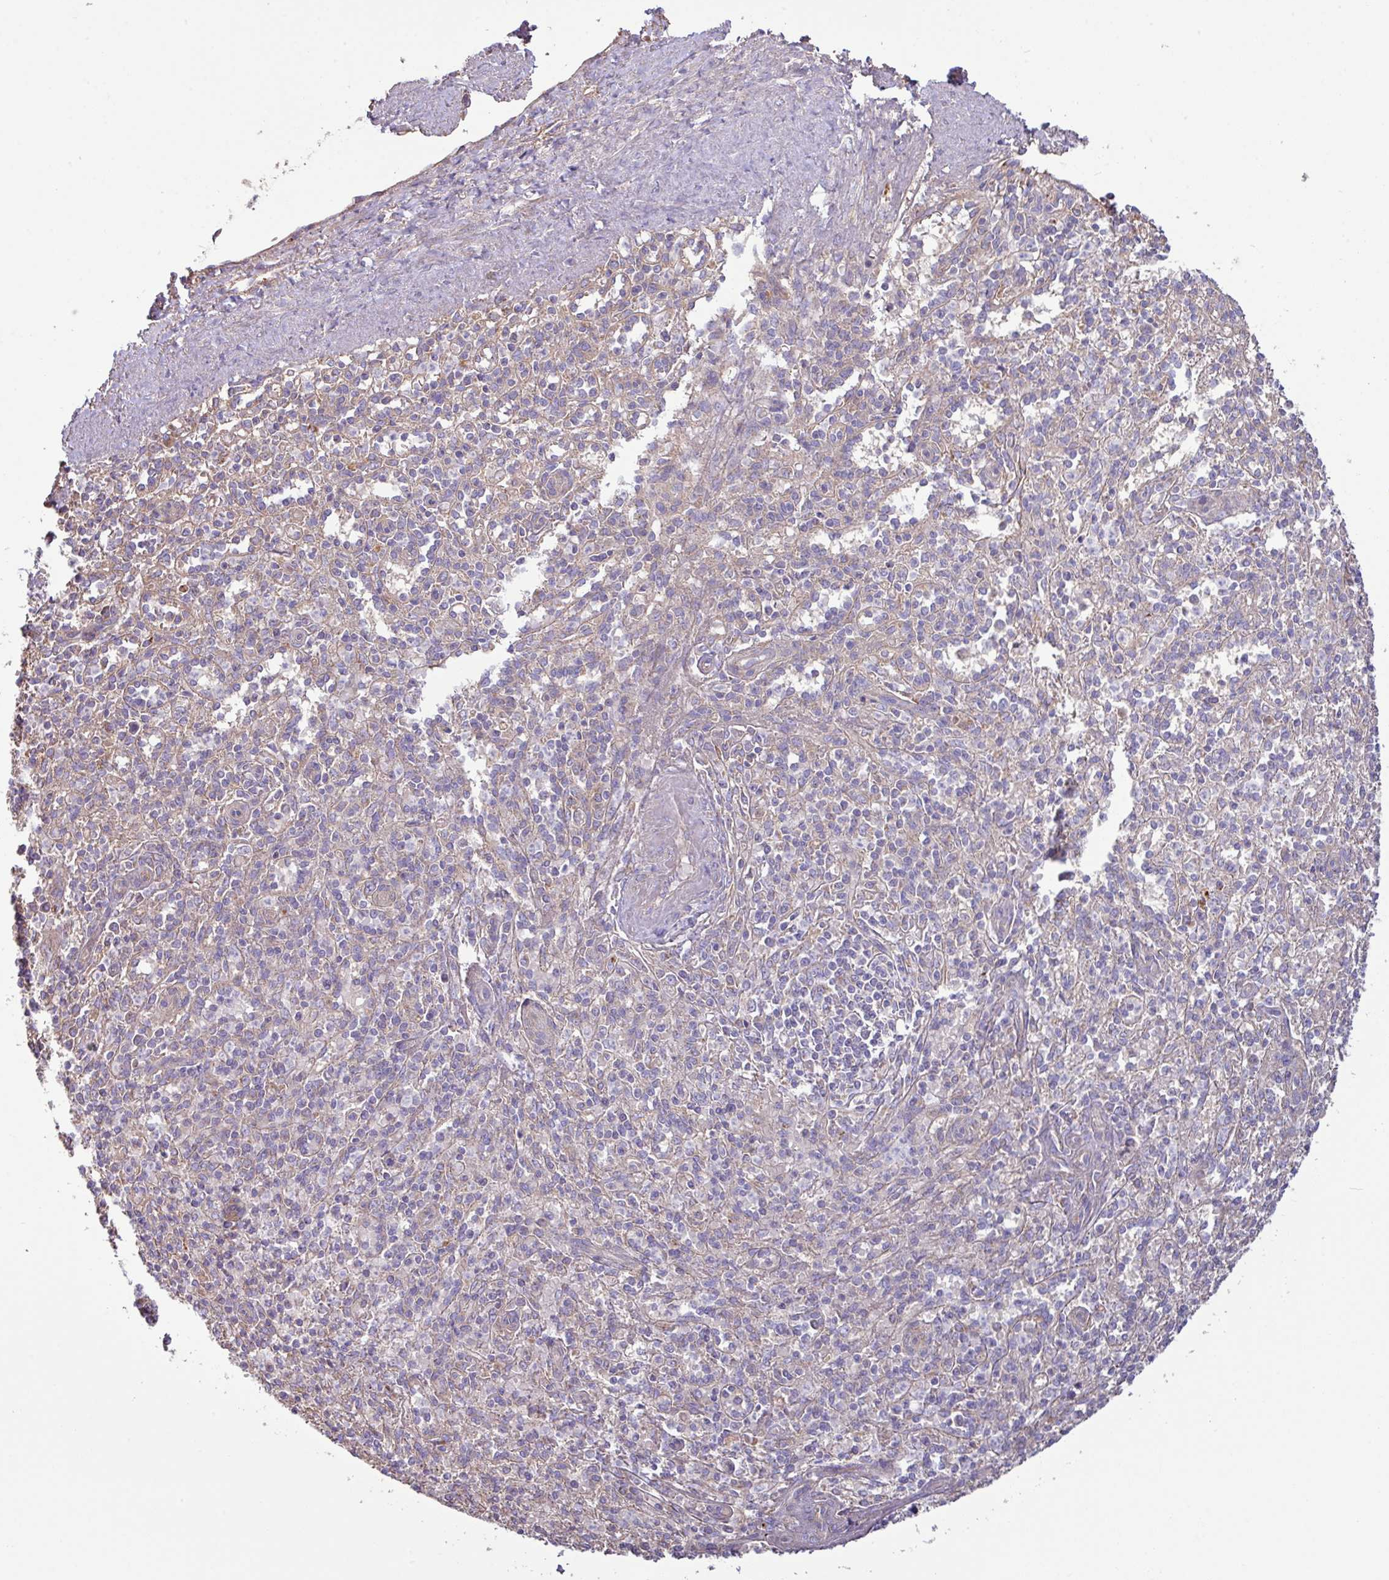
{"staining": {"intensity": "weak", "quantity": "25%-75%", "location": "cytoplasmic/membranous"}, "tissue": "spleen", "cell_type": "Cells in red pulp", "image_type": "normal", "snomed": [{"axis": "morphology", "description": "Normal tissue, NOS"}, {"axis": "topography", "description": "Spleen"}], "caption": "Immunohistochemistry photomicrograph of normal spleen: spleen stained using IHC displays low levels of weak protein expression localized specifically in the cytoplasmic/membranous of cells in red pulp, appearing as a cytoplasmic/membranous brown color.", "gene": "PPM1J", "patient": {"sex": "female", "age": 70}}